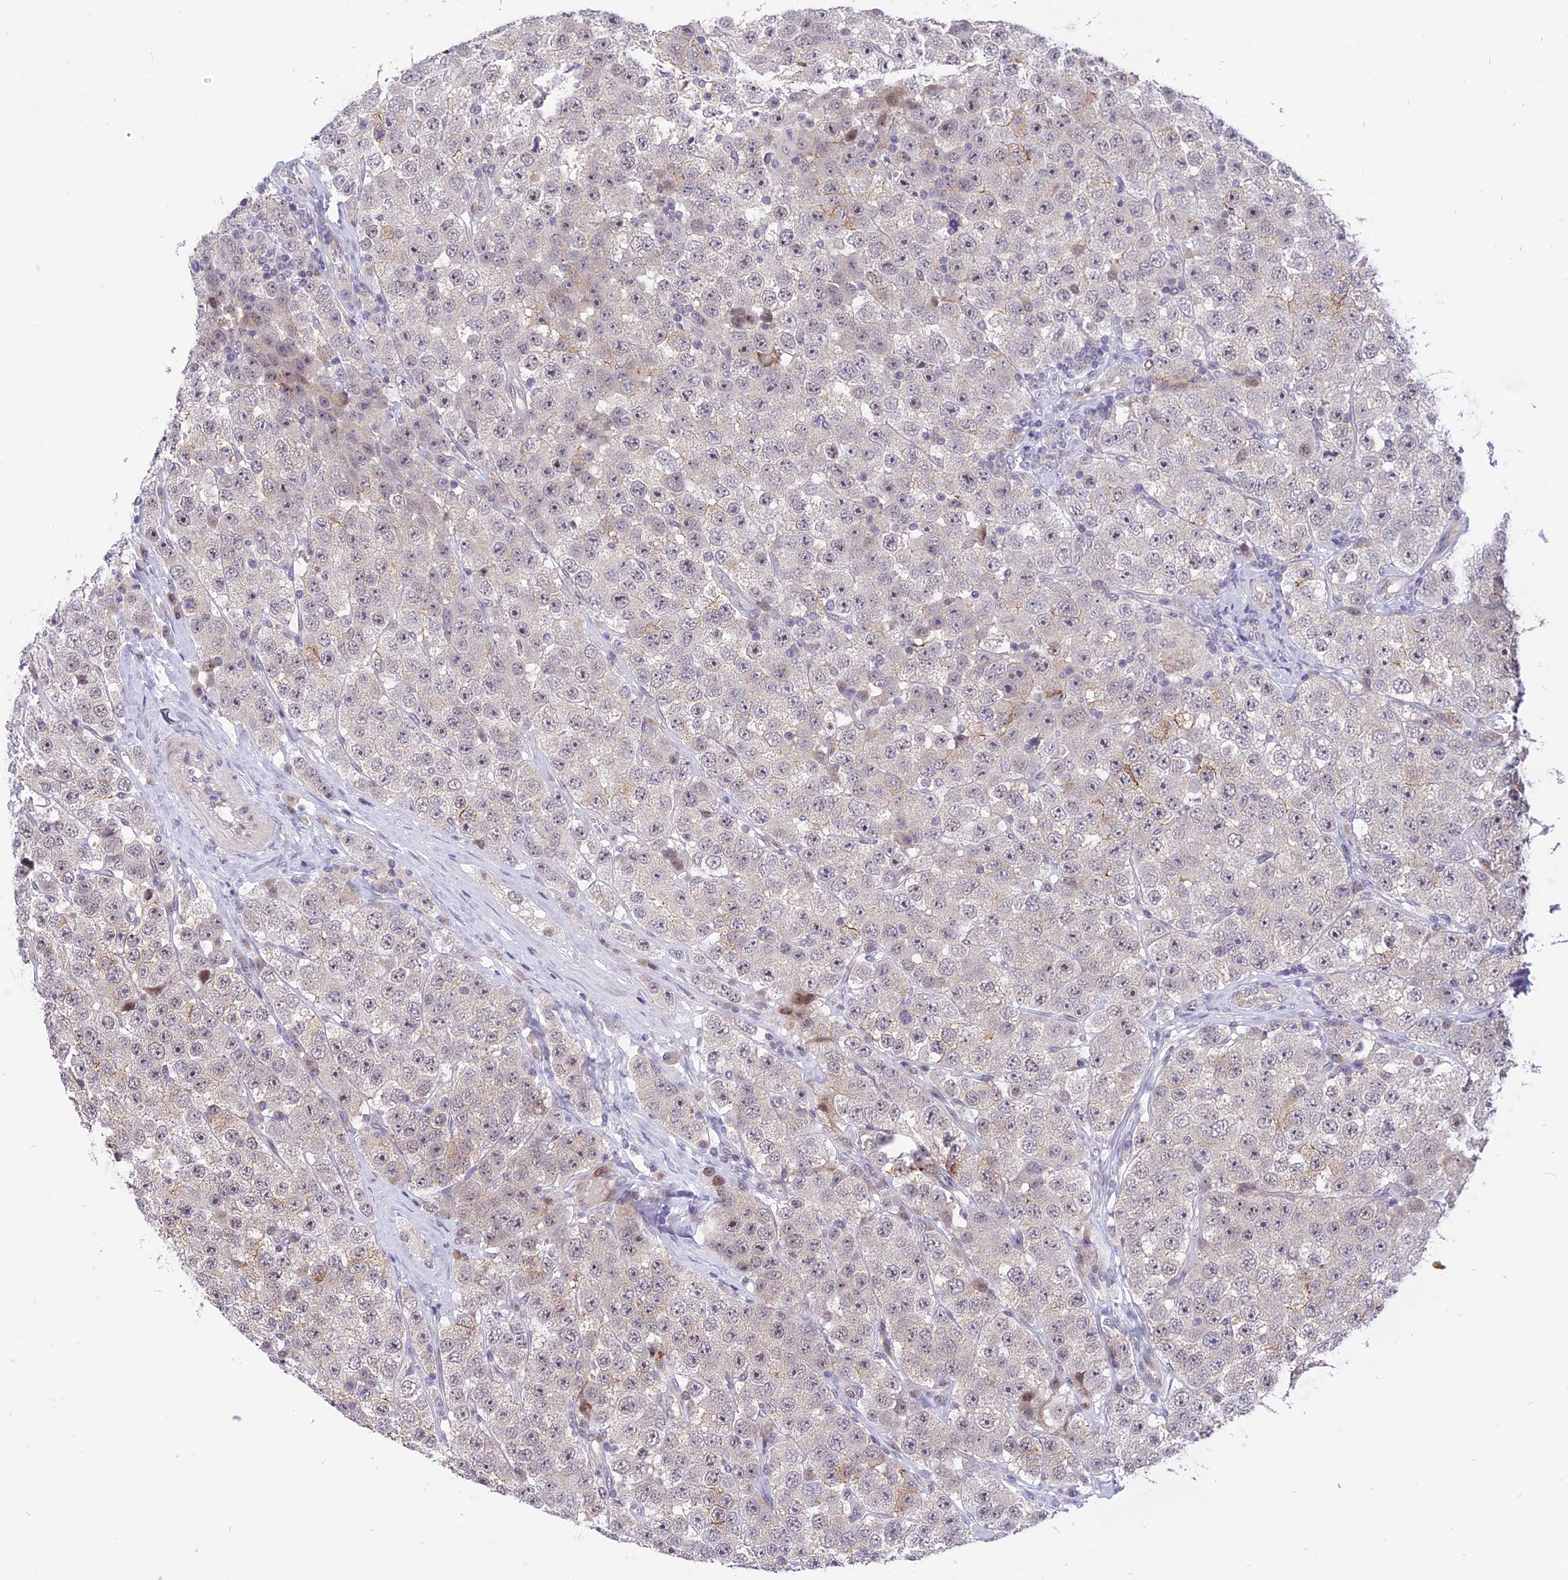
{"staining": {"intensity": "negative", "quantity": "none", "location": "none"}, "tissue": "testis cancer", "cell_type": "Tumor cells", "image_type": "cancer", "snomed": [{"axis": "morphology", "description": "Seminoma, NOS"}, {"axis": "topography", "description": "Testis"}], "caption": "There is no significant positivity in tumor cells of testis cancer (seminoma).", "gene": "ZNF837", "patient": {"sex": "male", "age": 28}}